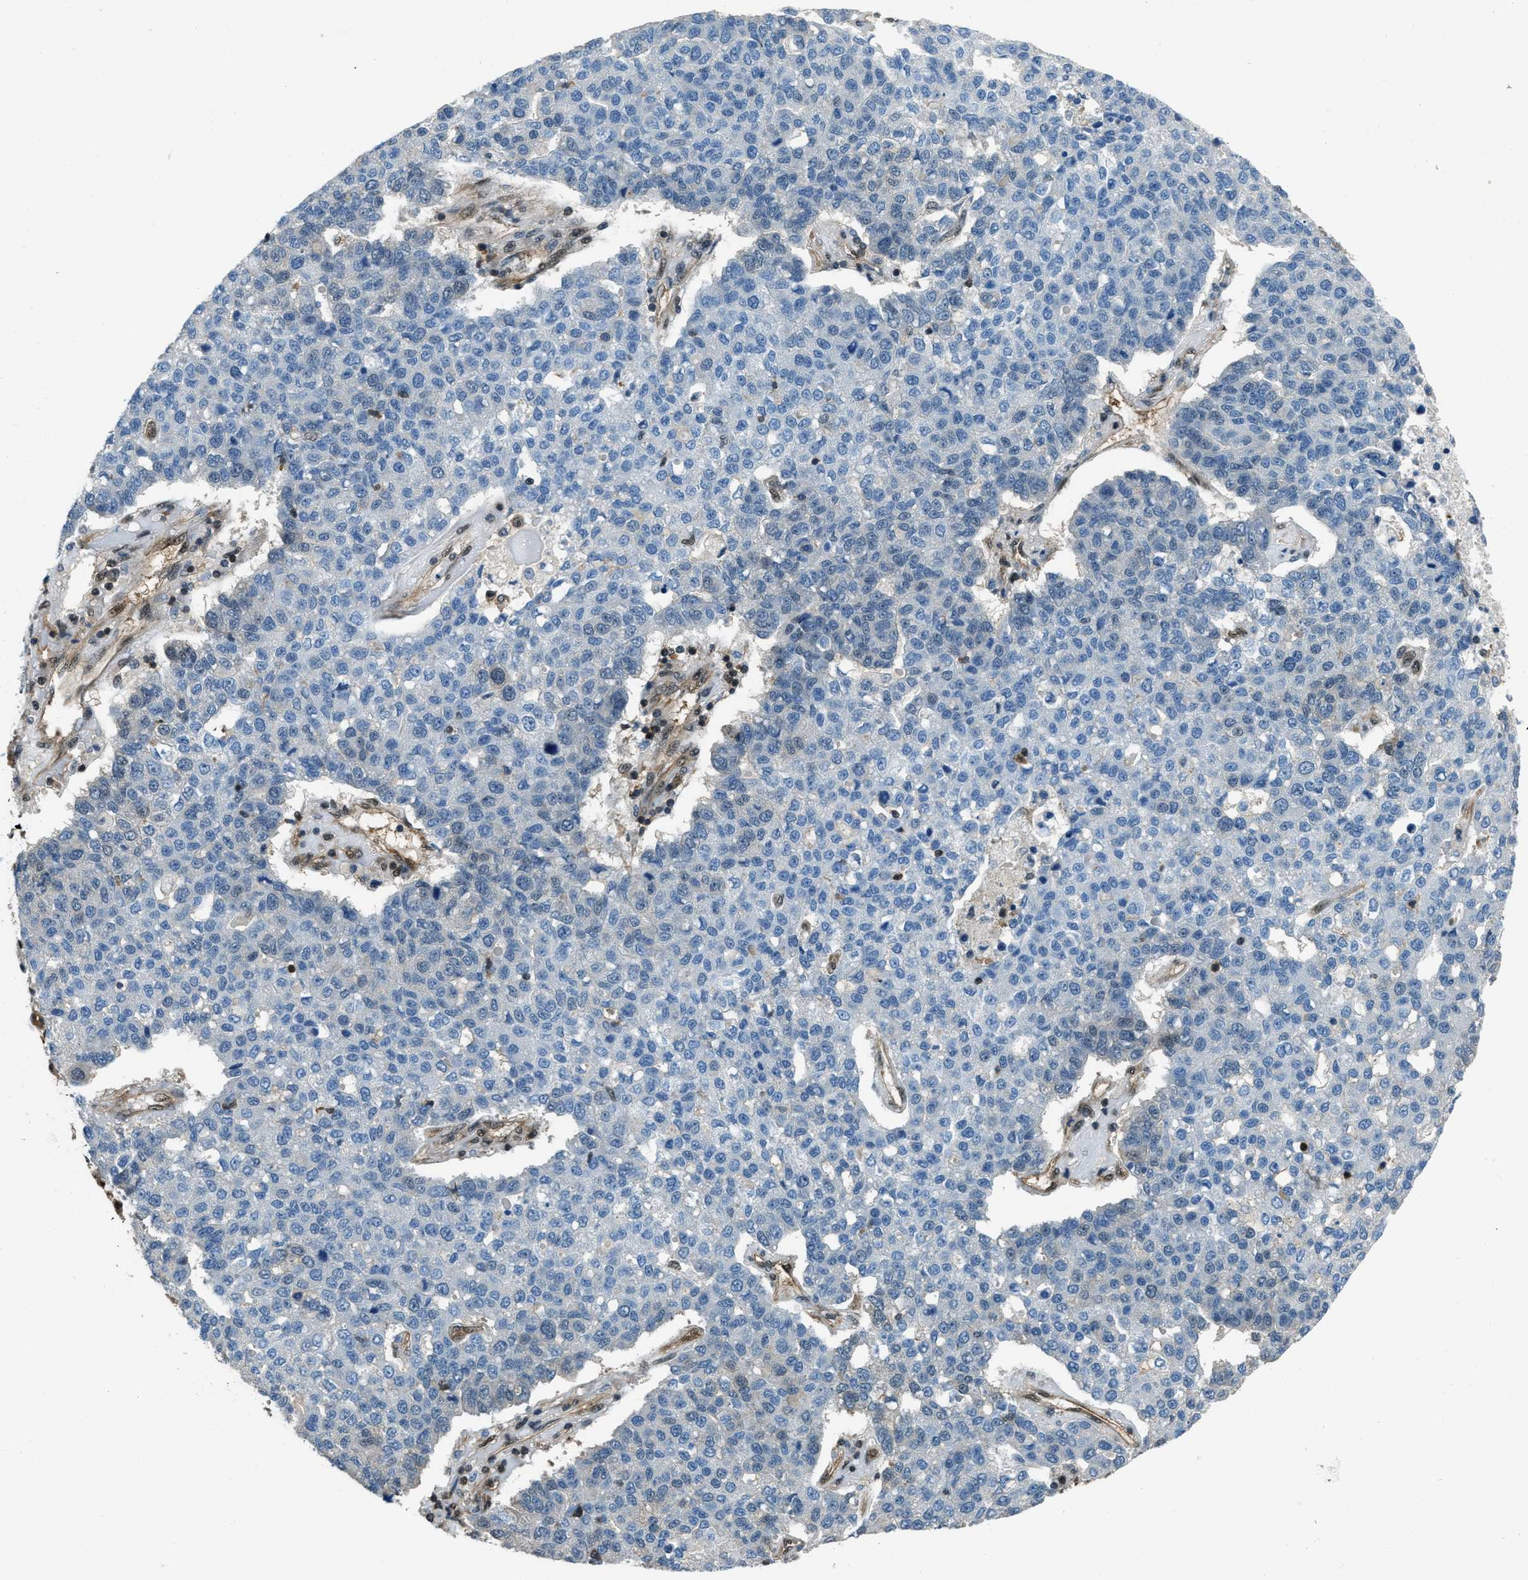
{"staining": {"intensity": "negative", "quantity": "none", "location": "none"}, "tissue": "pancreatic cancer", "cell_type": "Tumor cells", "image_type": "cancer", "snomed": [{"axis": "morphology", "description": "Adenocarcinoma, NOS"}, {"axis": "topography", "description": "Pancreas"}], "caption": "This is a photomicrograph of immunohistochemistry (IHC) staining of pancreatic adenocarcinoma, which shows no staining in tumor cells. (Brightfield microscopy of DAB (3,3'-diaminobenzidine) IHC at high magnification).", "gene": "NUDCD3", "patient": {"sex": "female", "age": 61}}